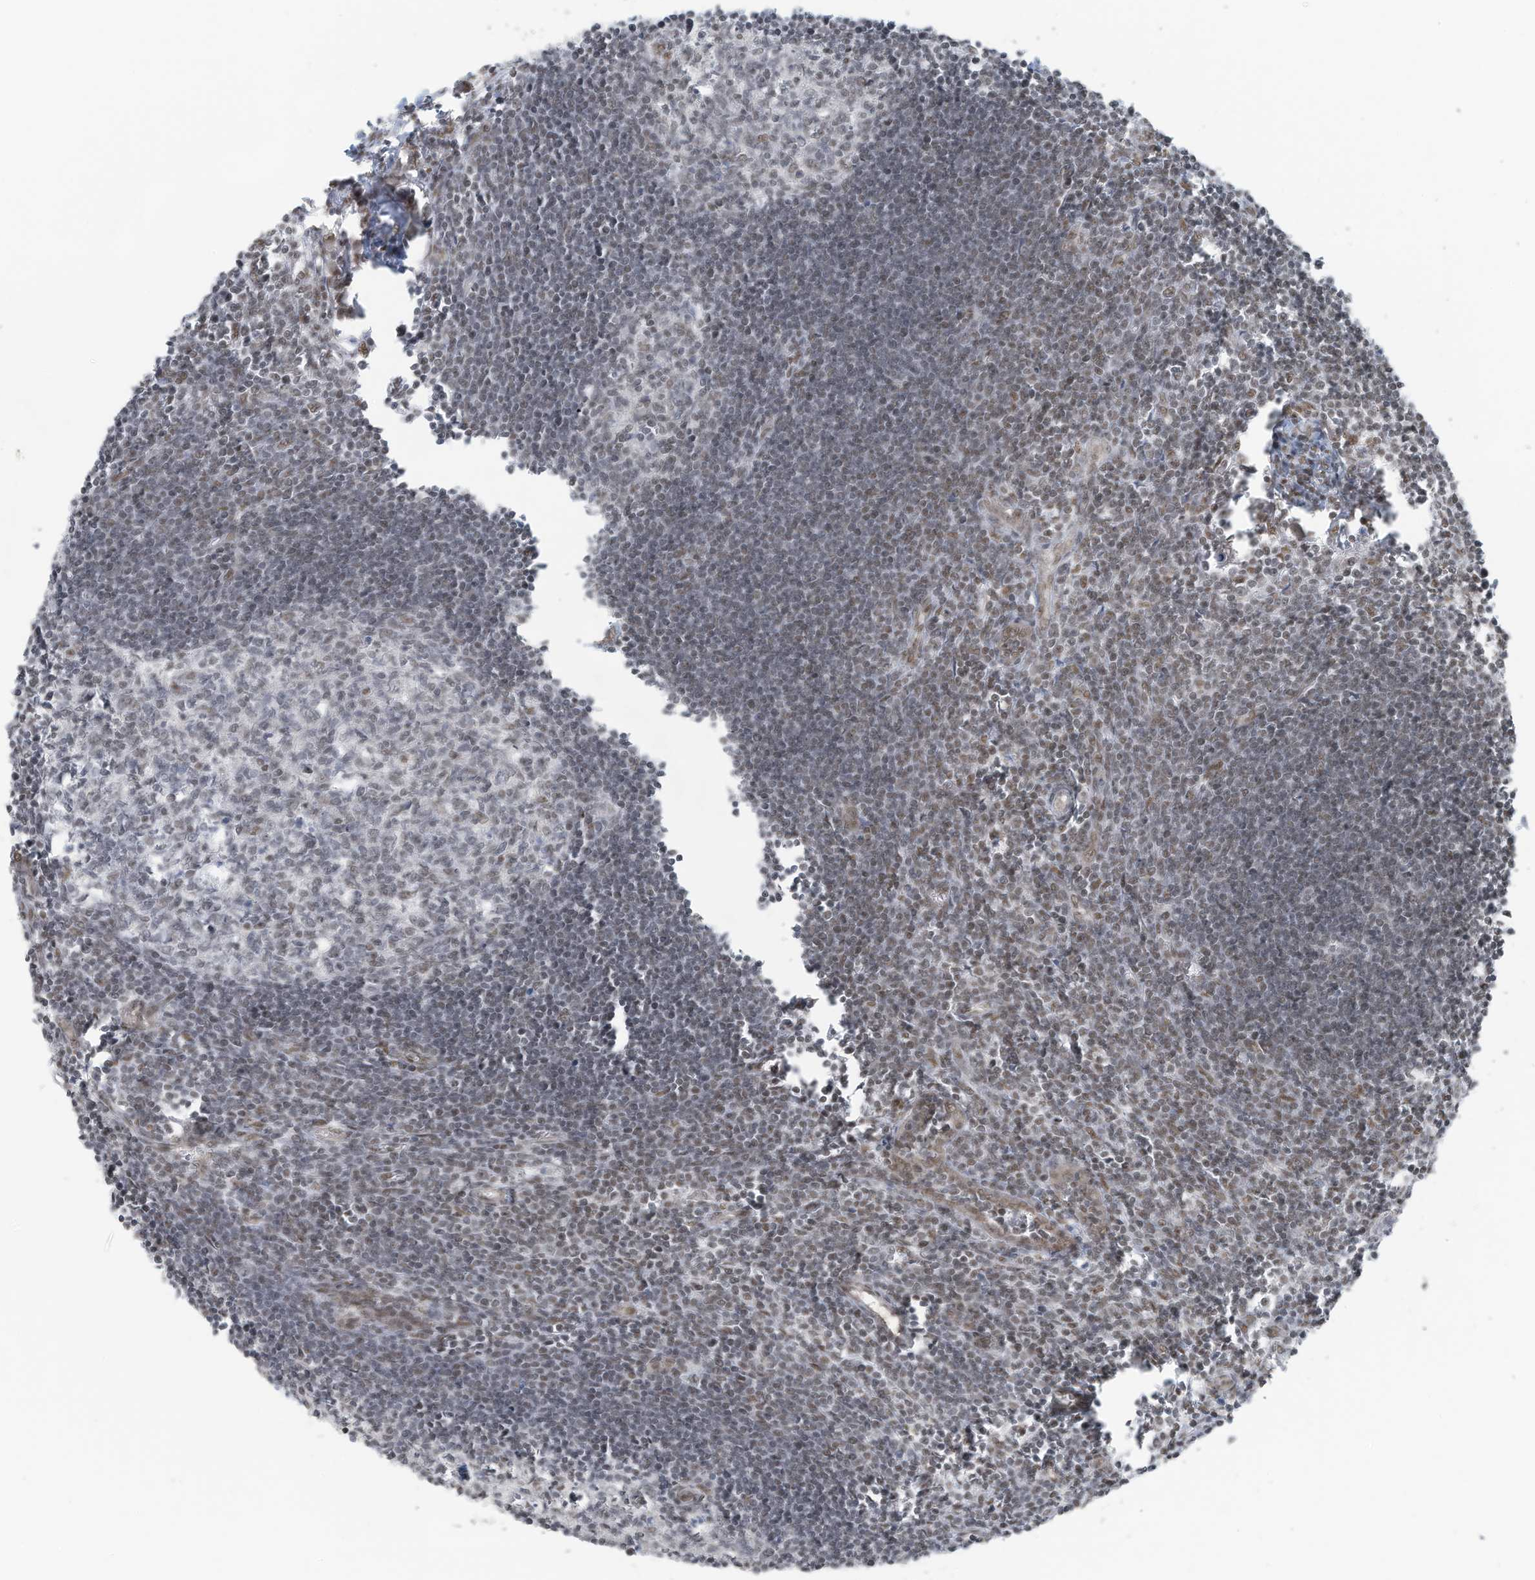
{"staining": {"intensity": "weak", "quantity": "<25%", "location": "nuclear"}, "tissue": "lymph node", "cell_type": "Germinal center cells", "image_type": "normal", "snomed": [{"axis": "morphology", "description": "Normal tissue, NOS"}, {"axis": "morphology", "description": "Malignant melanoma, Metastatic site"}, {"axis": "topography", "description": "Lymph node"}], "caption": "Immunohistochemistry micrograph of benign lymph node: lymph node stained with DAB shows no significant protein expression in germinal center cells.", "gene": "DBR1", "patient": {"sex": "male", "age": 41}}